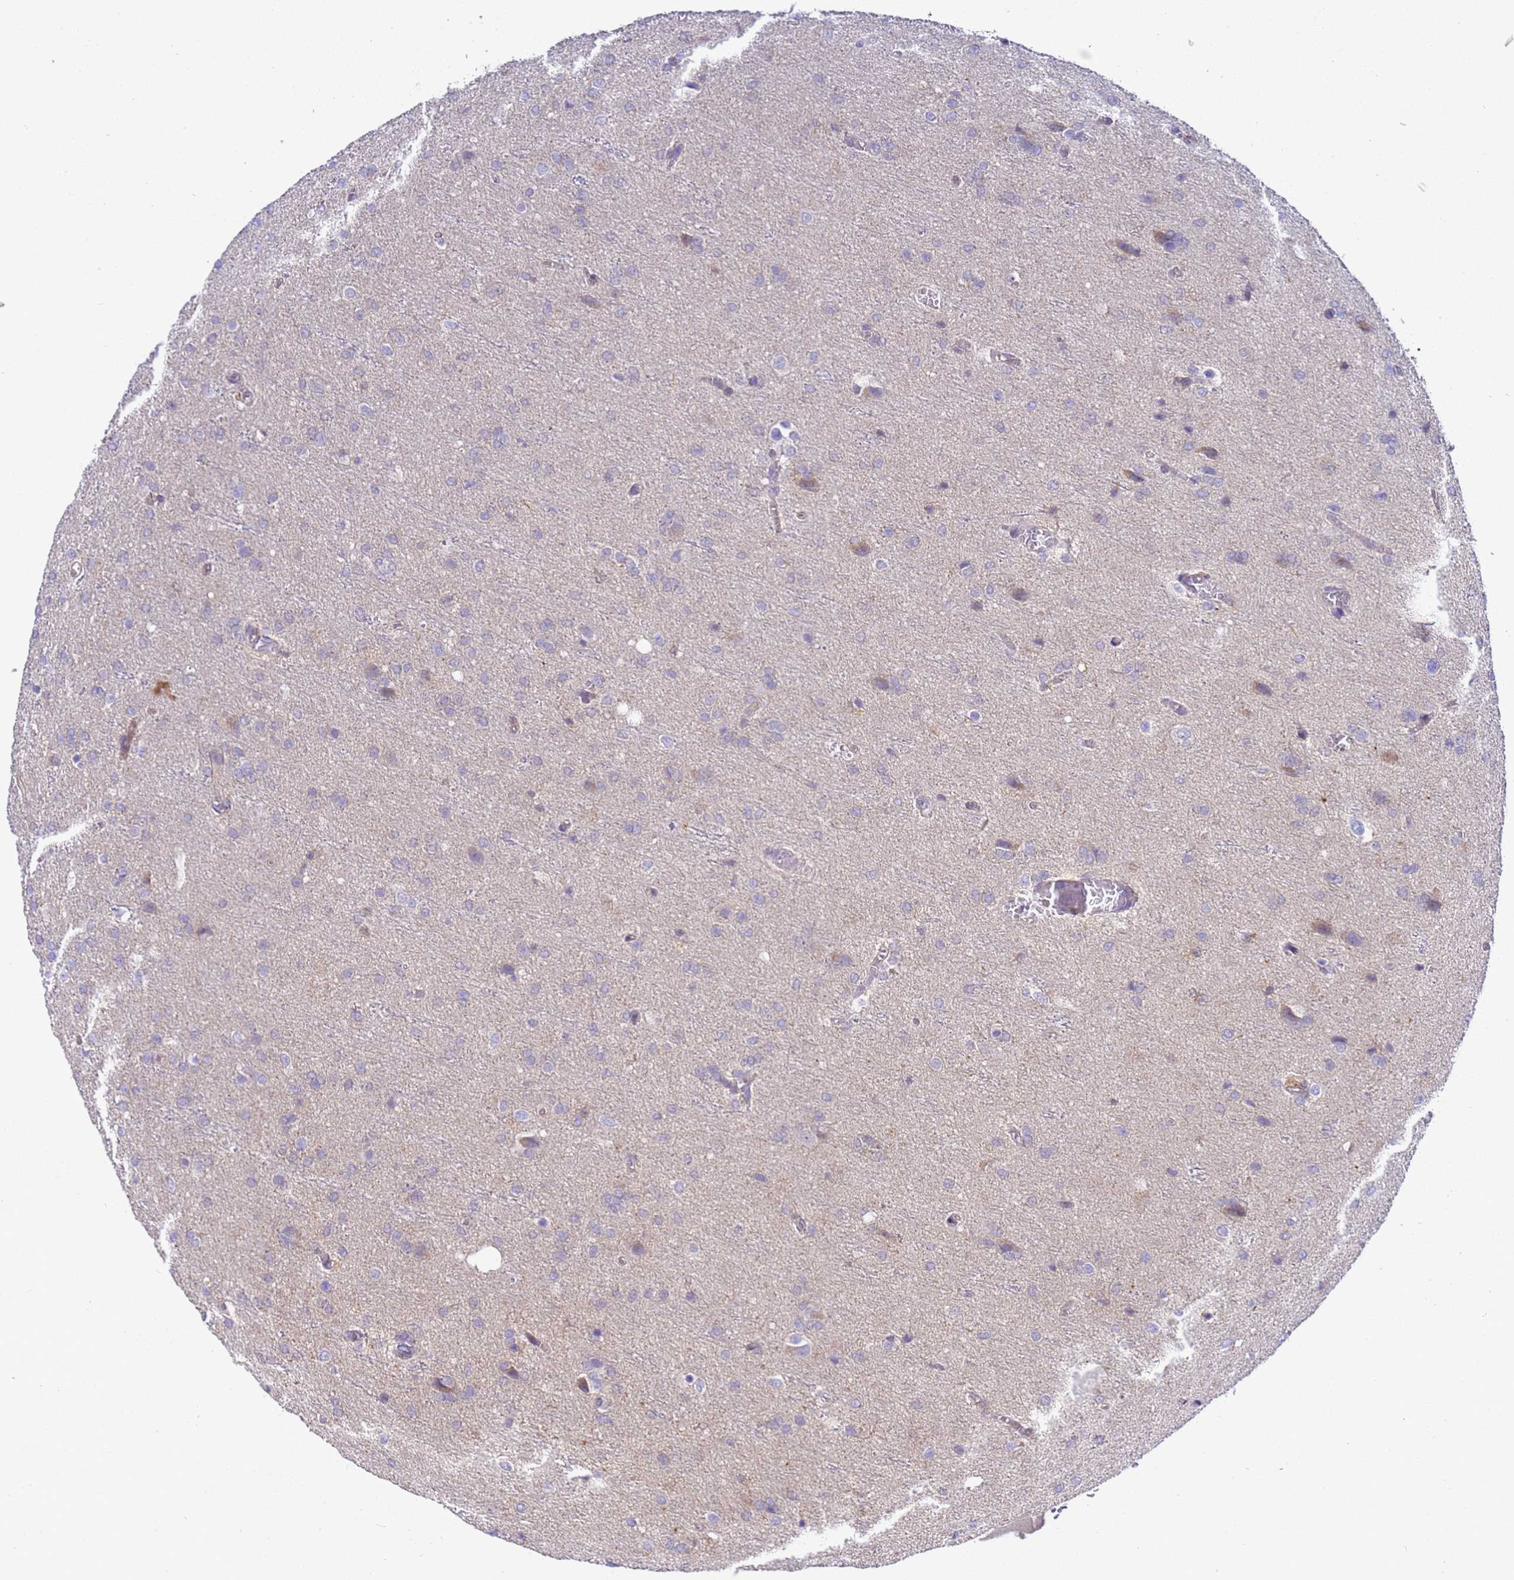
{"staining": {"intensity": "negative", "quantity": "none", "location": "none"}, "tissue": "glioma", "cell_type": "Tumor cells", "image_type": "cancer", "snomed": [{"axis": "morphology", "description": "Glioma, malignant, High grade"}, {"axis": "topography", "description": "Brain"}], "caption": "Immunohistochemistry (IHC) histopathology image of malignant glioma (high-grade) stained for a protein (brown), which exhibits no positivity in tumor cells.", "gene": "TBCD", "patient": {"sex": "female", "age": 74}}